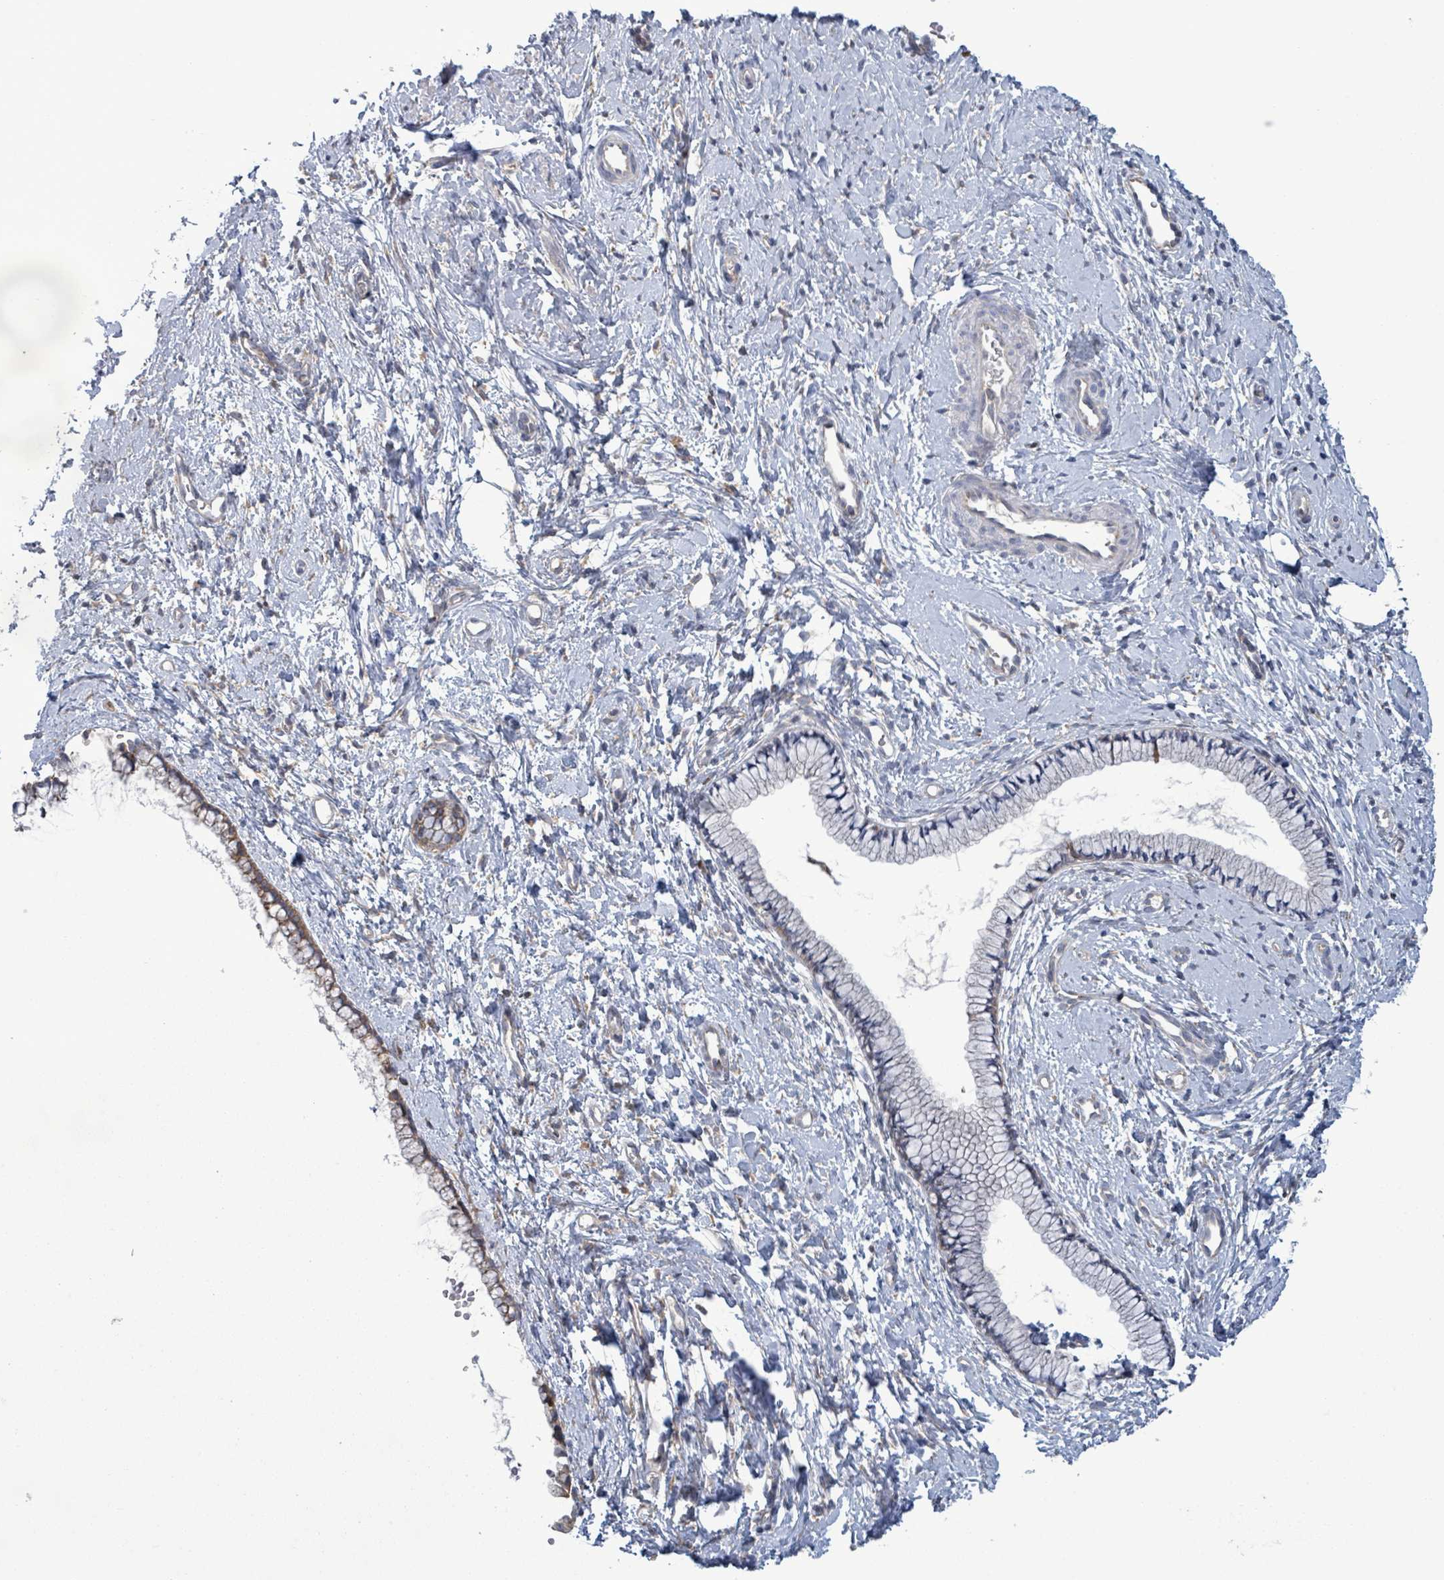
{"staining": {"intensity": "moderate", "quantity": "25%-75%", "location": "cytoplasmic/membranous"}, "tissue": "cervix", "cell_type": "Glandular cells", "image_type": "normal", "snomed": [{"axis": "morphology", "description": "Normal tissue, NOS"}, {"axis": "topography", "description": "Cervix"}], "caption": "Unremarkable cervix exhibits moderate cytoplasmic/membranous staining in about 25%-75% of glandular cells (Stains: DAB in brown, nuclei in blue, Microscopy: brightfield microscopy at high magnification)..", "gene": "ATP13A1", "patient": {"sex": "female", "age": 57}}